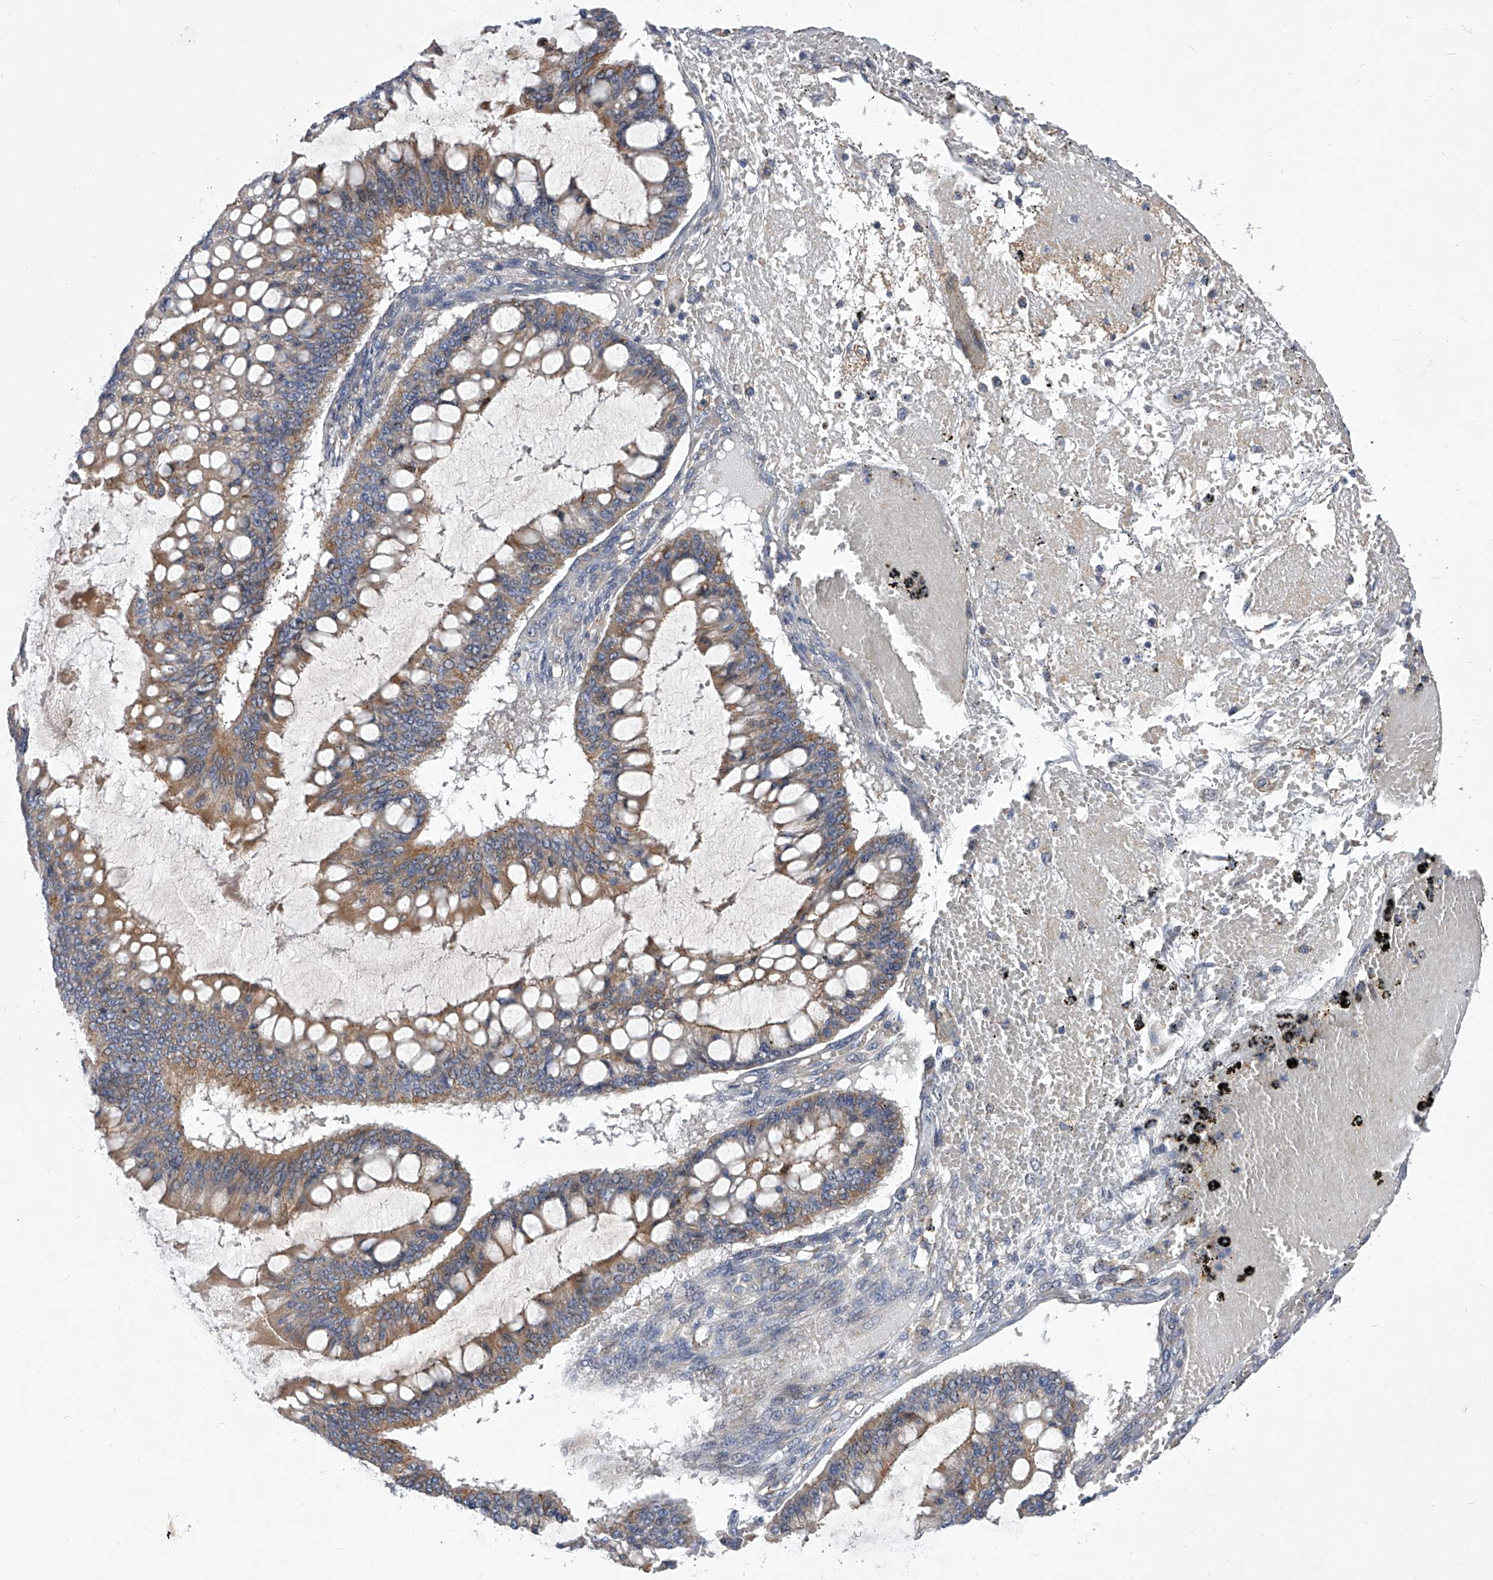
{"staining": {"intensity": "moderate", "quantity": ">75%", "location": "cytoplasmic/membranous"}, "tissue": "ovarian cancer", "cell_type": "Tumor cells", "image_type": "cancer", "snomed": [{"axis": "morphology", "description": "Cystadenocarcinoma, mucinous, NOS"}, {"axis": "topography", "description": "Ovary"}], "caption": "Ovarian cancer (mucinous cystadenocarcinoma) was stained to show a protein in brown. There is medium levels of moderate cytoplasmic/membranous expression in about >75% of tumor cells. Using DAB (brown) and hematoxylin (blue) stains, captured at high magnification using brightfield microscopy.", "gene": "MINDY4", "patient": {"sex": "female", "age": 73}}